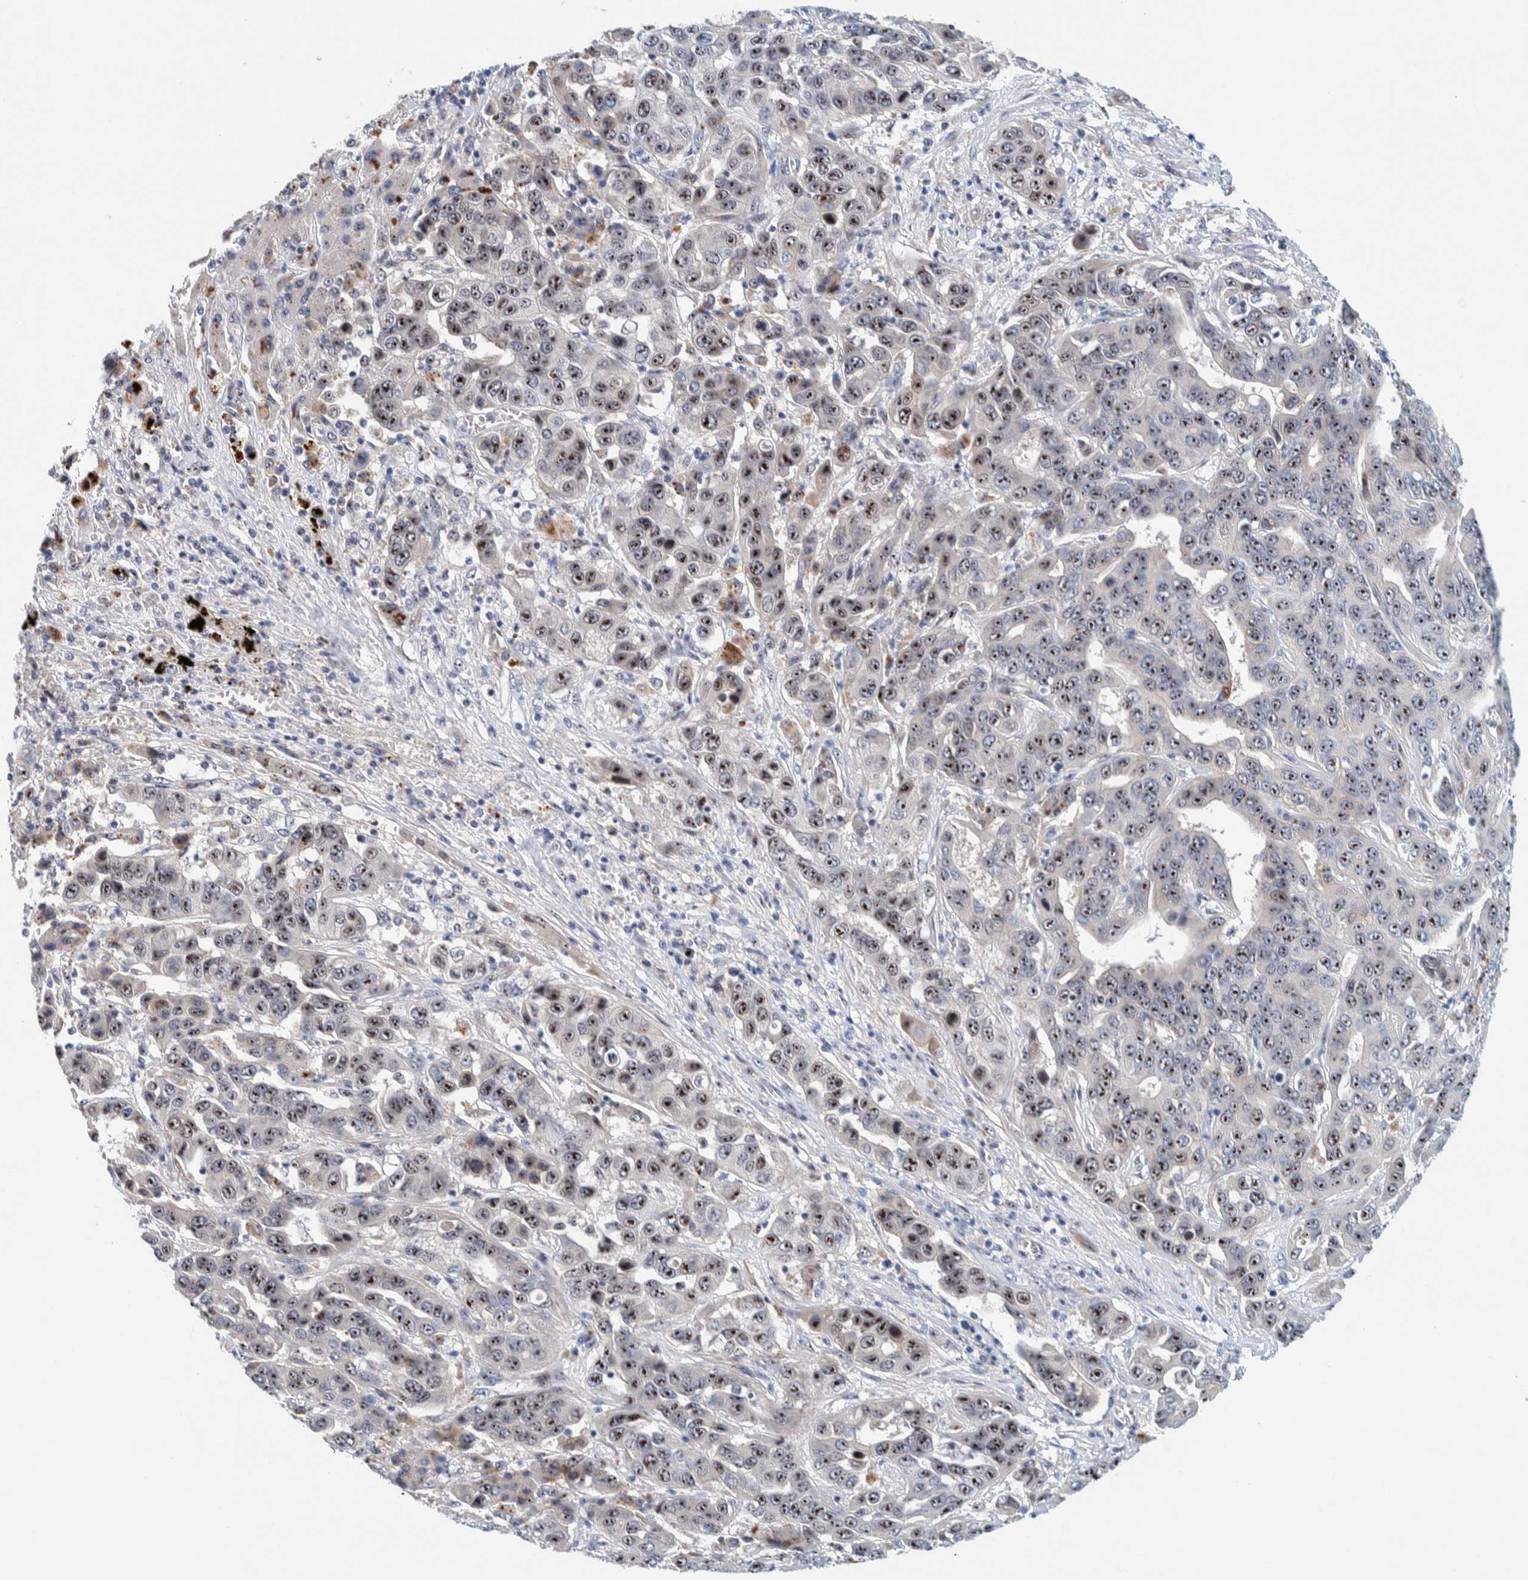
{"staining": {"intensity": "strong", "quantity": ">75%", "location": "nuclear"}, "tissue": "liver cancer", "cell_type": "Tumor cells", "image_type": "cancer", "snomed": [{"axis": "morphology", "description": "Cholangiocarcinoma"}, {"axis": "topography", "description": "Liver"}], "caption": "Protein staining displays strong nuclear staining in about >75% of tumor cells in liver cholangiocarcinoma. (brown staining indicates protein expression, while blue staining denotes nuclei).", "gene": "NOL11", "patient": {"sex": "female", "age": 52}}